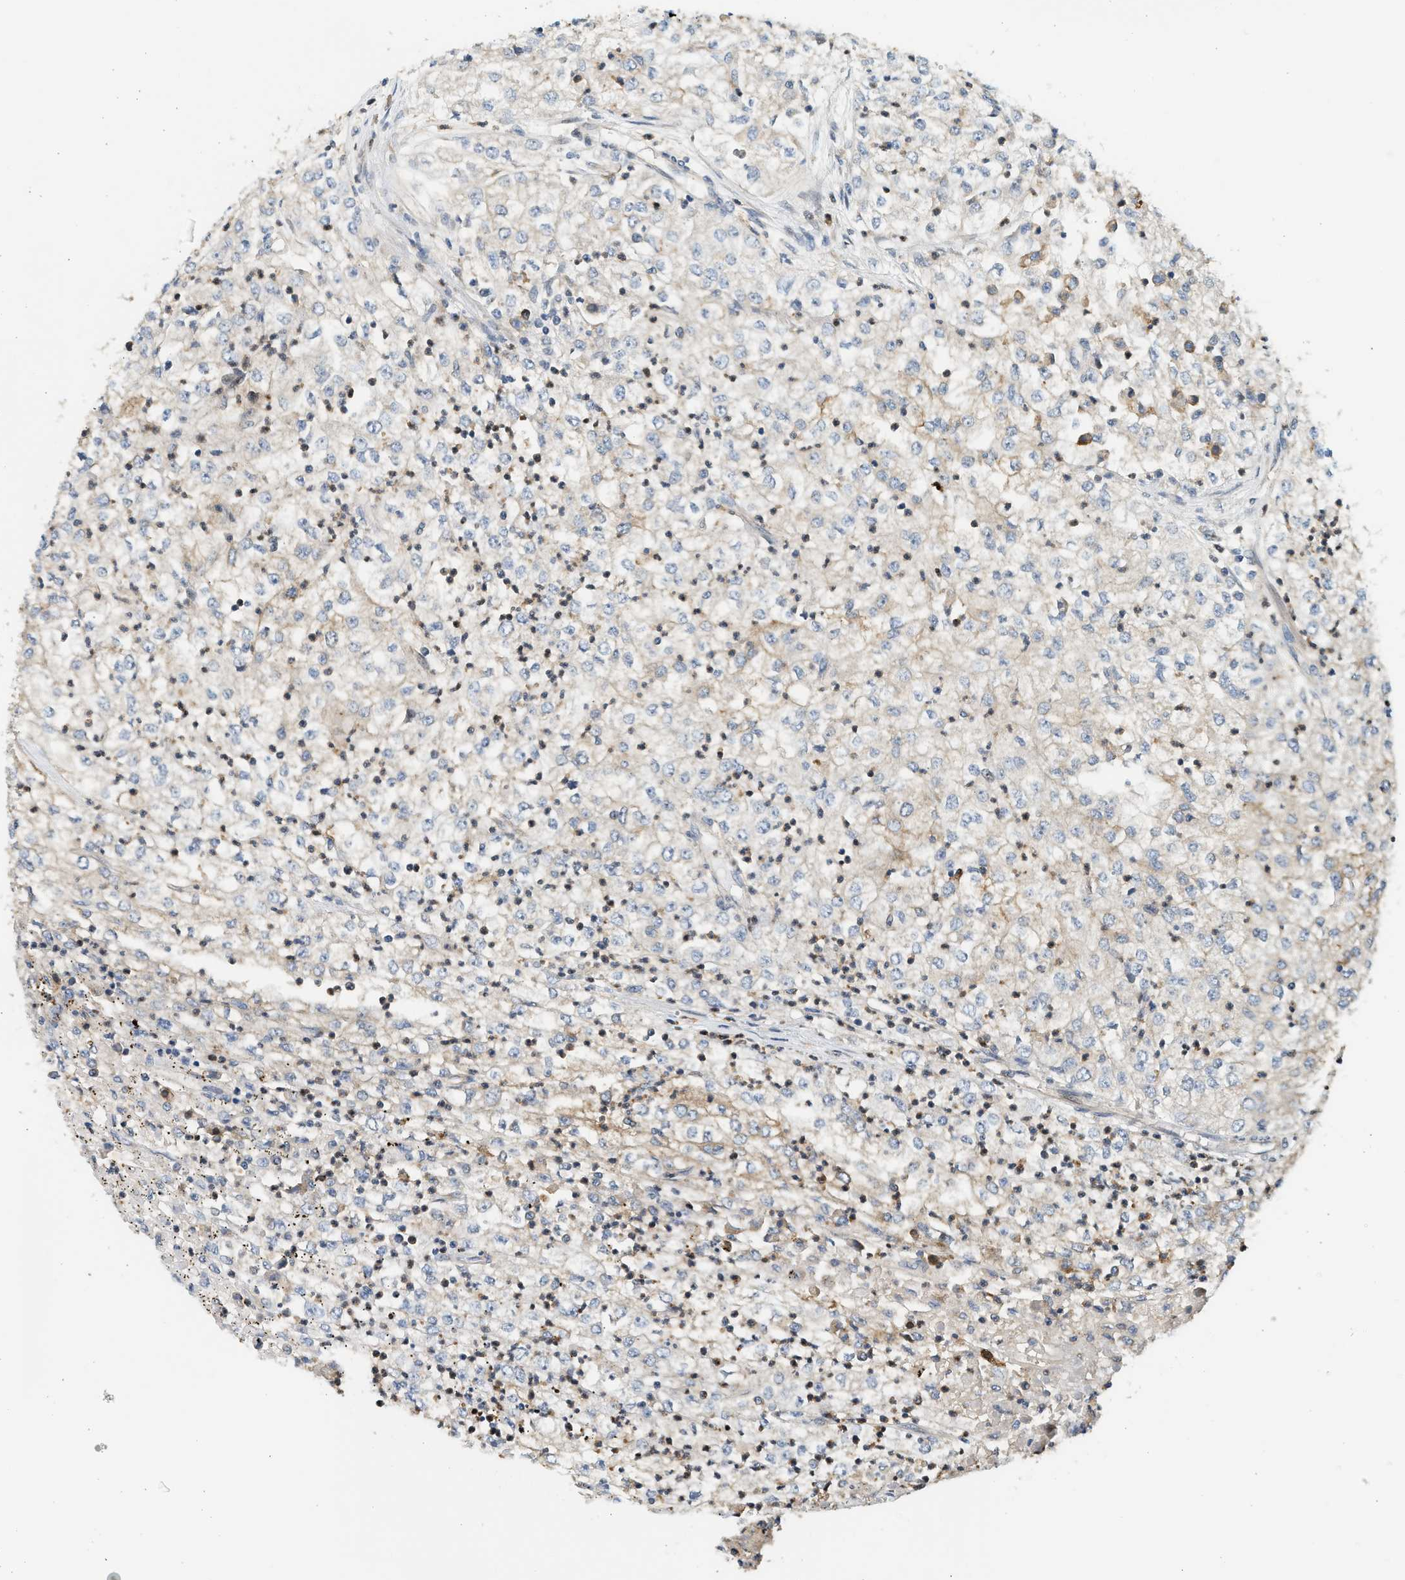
{"staining": {"intensity": "weak", "quantity": "25%-75%", "location": "cytoplasmic/membranous"}, "tissue": "renal cancer", "cell_type": "Tumor cells", "image_type": "cancer", "snomed": [{"axis": "morphology", "description": "Adenocarcinoma, NOS"}, {"axis": "topography", "description": "Kidney"}], "caption": "Renal cancer tissue reveals weak cytoplasmic/membranous positivity in approximately 25%-75% of tumor cells", "gene": "NRSN2", "patient": {"sex": "female", "age": 54}}